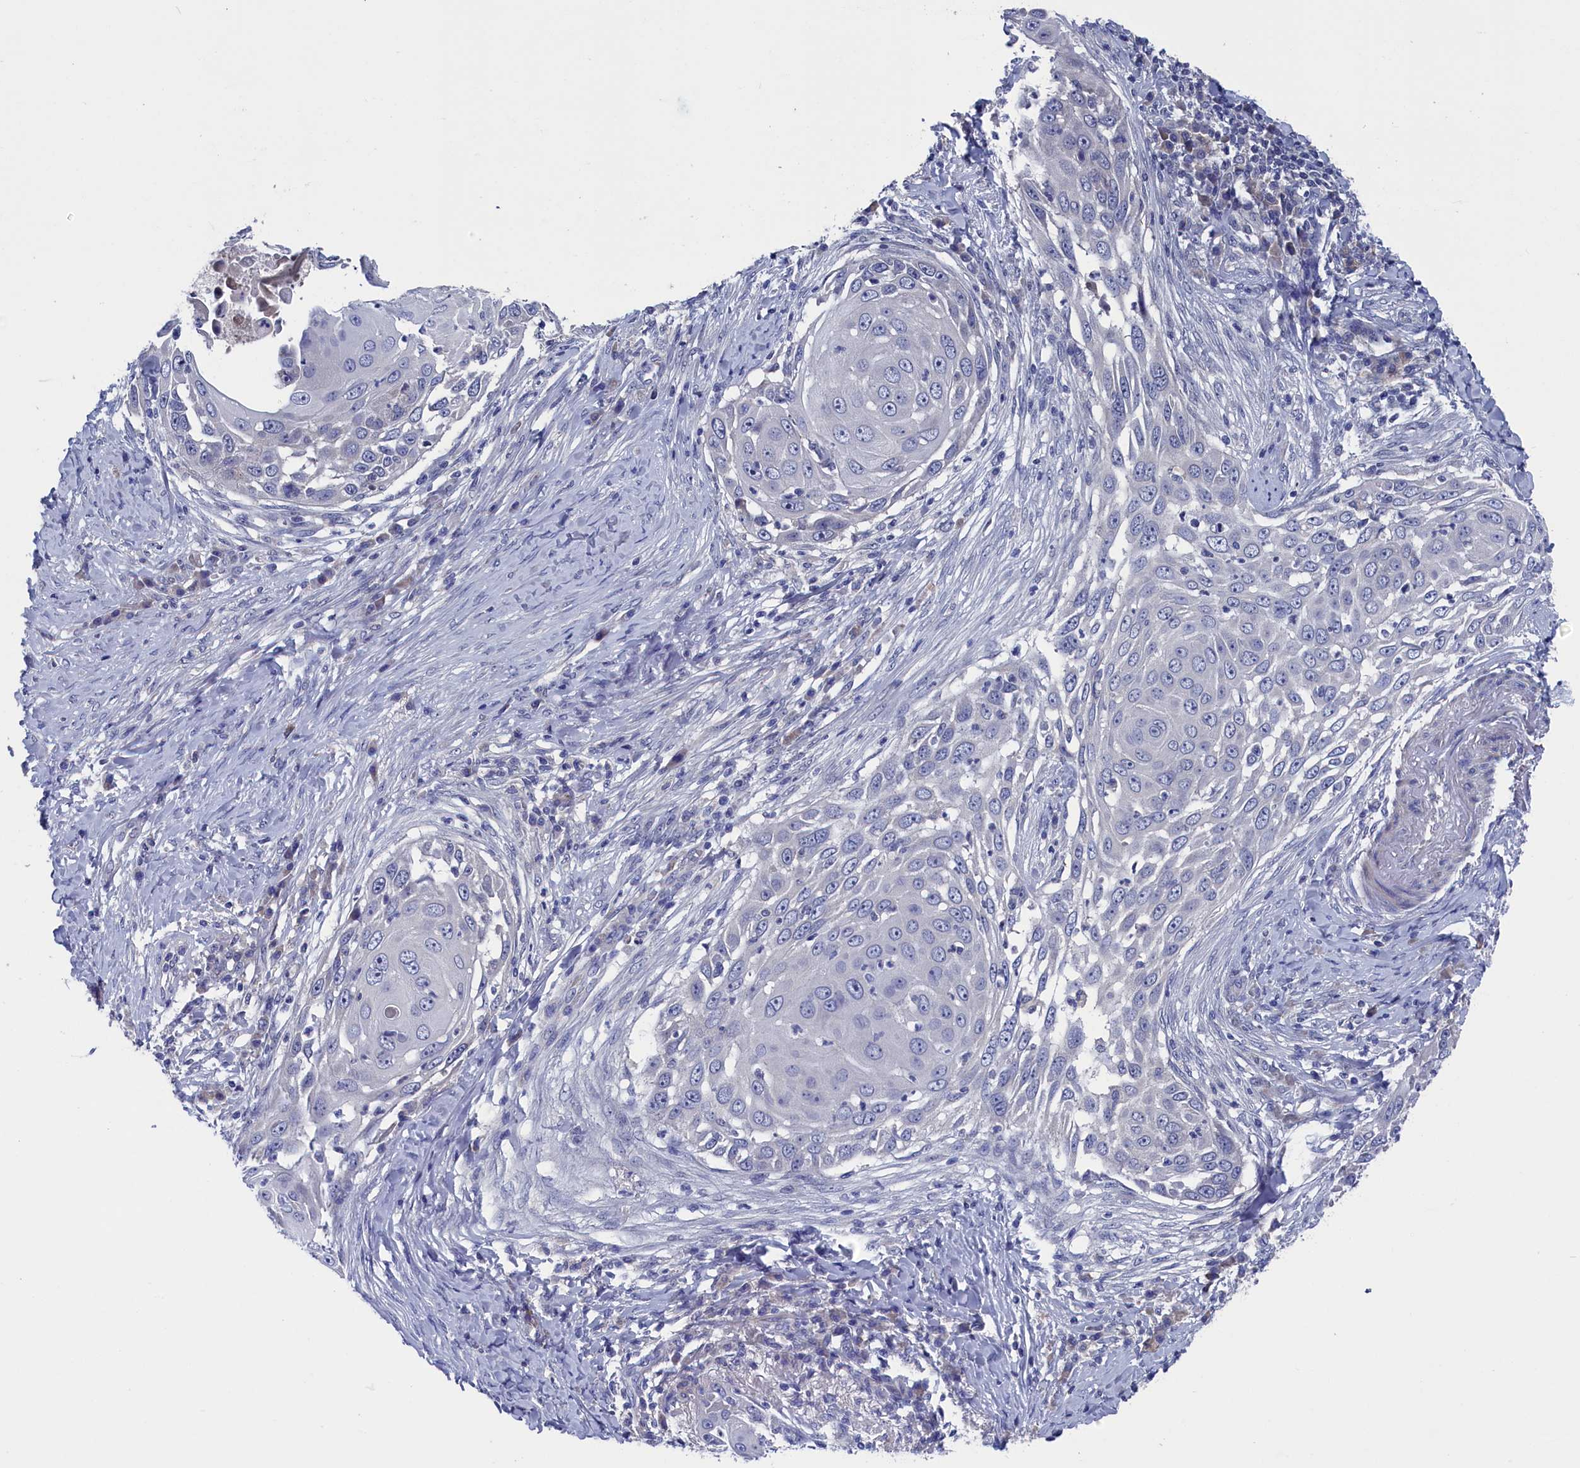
{"staining": {"intensity": "negative", "quantity": "none", "location": "none"}, "tissue": "skin cancer", "cell_type": "Tumor cells", "image_type": "cancer", "snomed": [{"axis": "morphology", "description": "Squamous cell carcinoma, NOS"}, {"axis": "topography", "description": "Skin"}], "caption": "Image shows no significant protein expression in tumor cells of skin cancer (squamous cell carcinoma).", "gene": "SPATA13", "patient": {"sex": "female", "age": 44}}